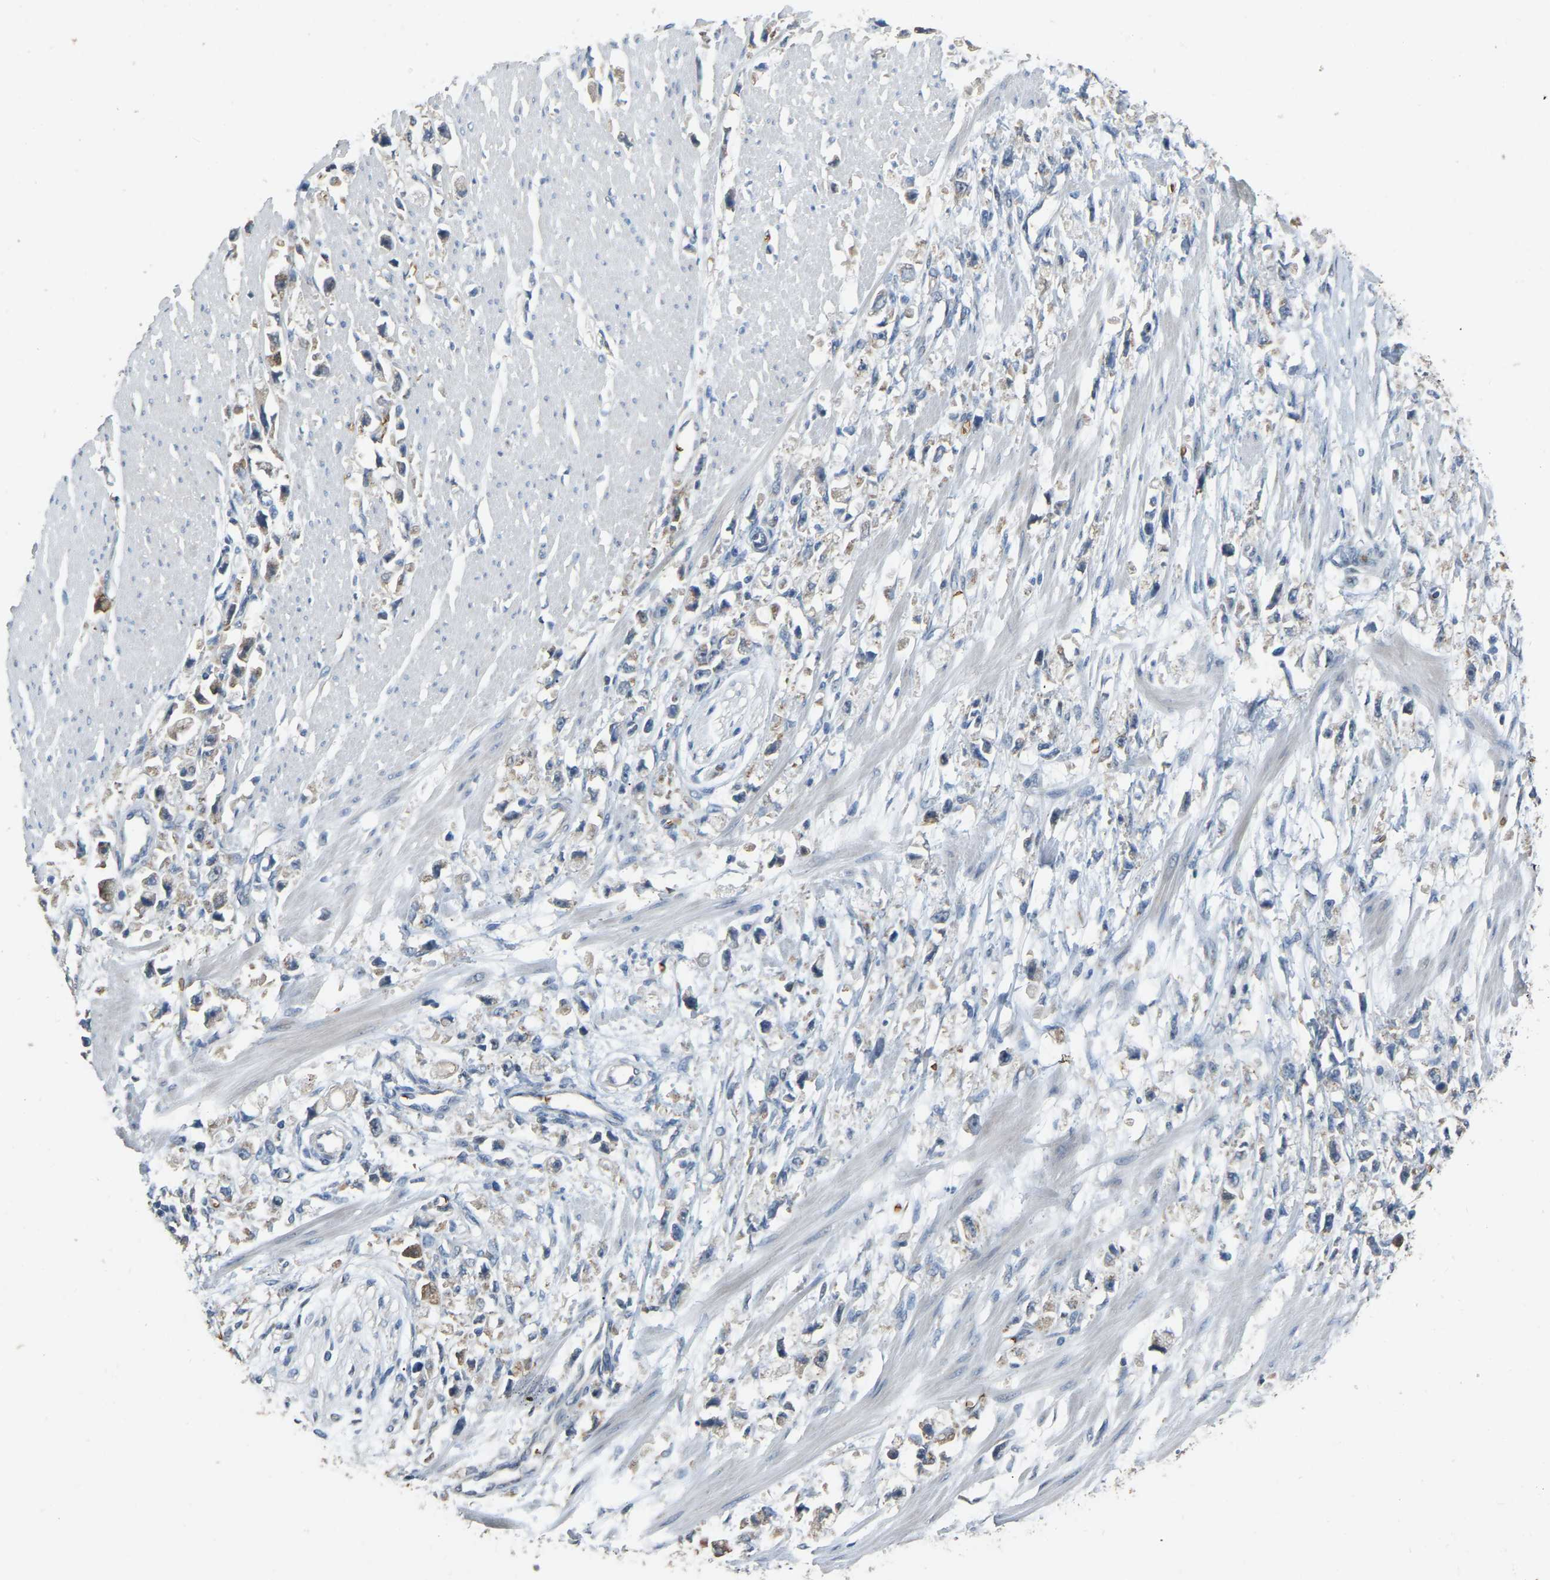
{"staining": {"intensity": "weak", "quantity": "<25%", "location": "cytoplasmic/membranous"}, "tissue": "stomach cancer", "cell_type": "Tumor cells", "image_type": "cancer", "snomed": [{"axis": "morphology", "description": "Adenocarcinoma, NOS"}, {"axis": "topography", "description": "Stomach"}], "caption": "Tumor cells are negative for brown protein staining in stomach cancer.", "gene": "CFAP298", "patient": {"sex": "female", "age": 59}}